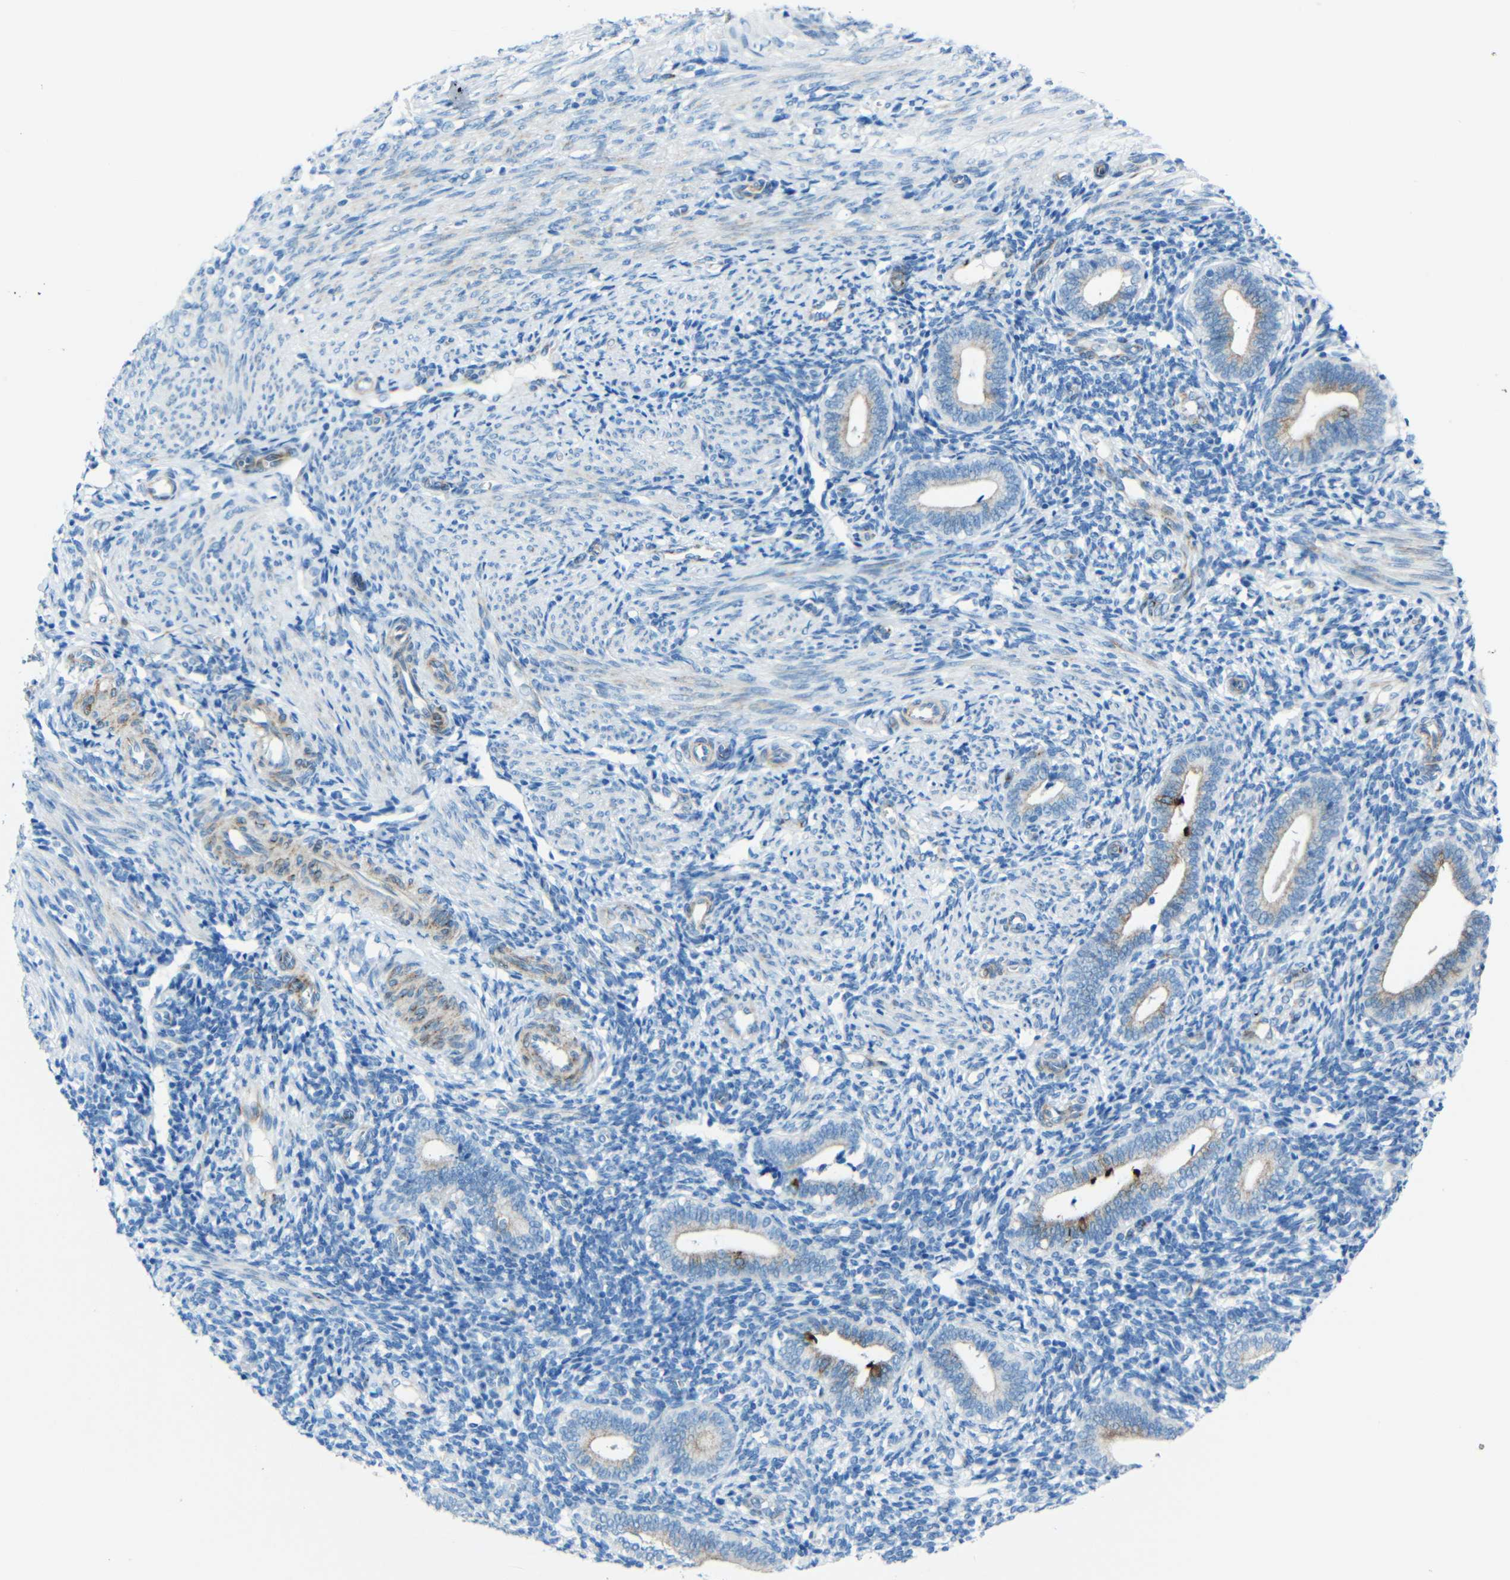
{"staining": {"intensity": "negative", "quantity": "none", "location": "none"}, "tissue": "endometrium", "cell_type": "Cells in endometrial stroma", "image_type": "normal", "snomed": [{"axis": "morphology", "description": "Normal tissue, NOS"}, {"axis": "topography", "description": "Uterus"}, {"axis": "topography", "description": "Endometrium"}], "caption": "Immunohistochemical staining of normal human endometrium reveals no significant expression in cells in endometrial stroma. (DAB (3,3'-diaminobenzidine) immunohistochemistry (IHC) visualized using brightfield microscopy, high magnification).", "gene": "TUBB4B", "patient": {"sex": "female", "age": 33}}